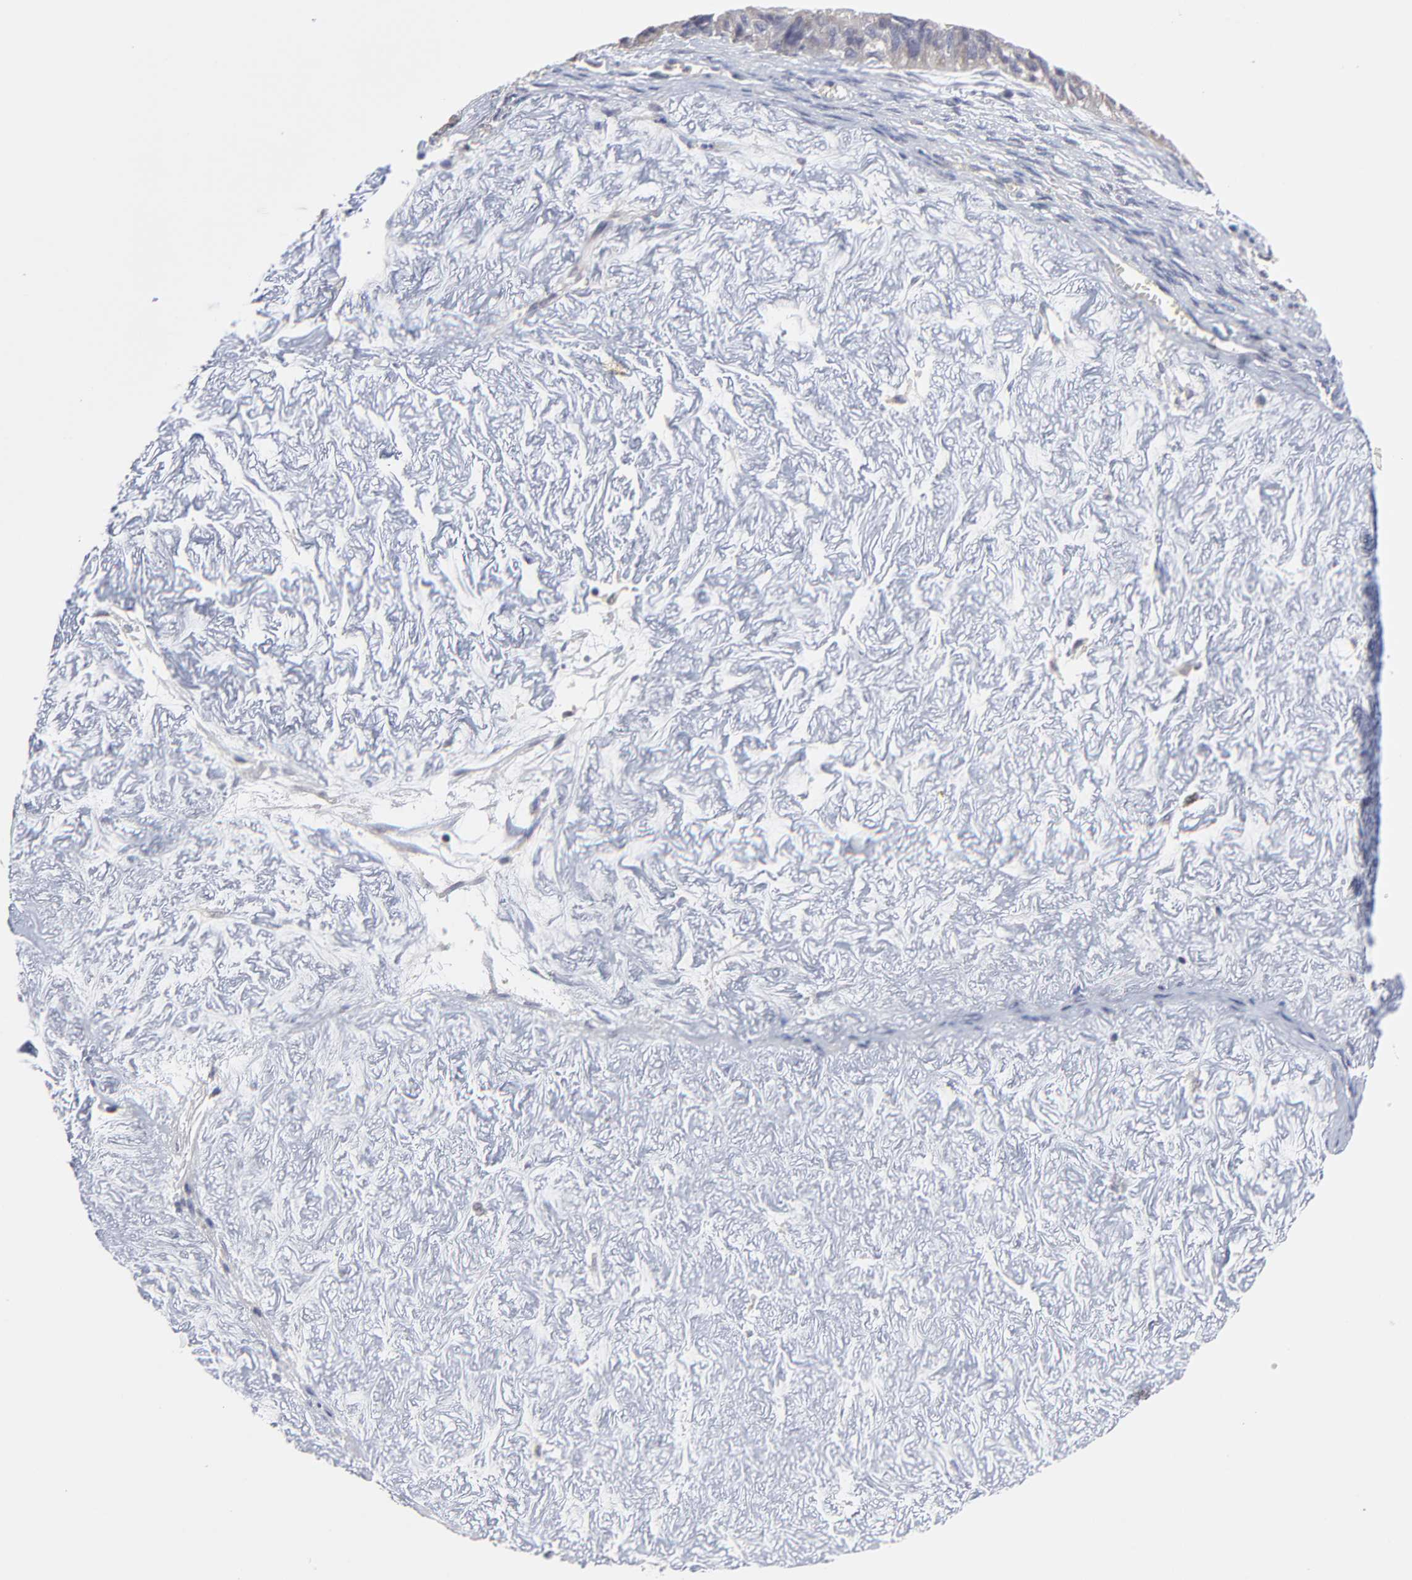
{"staining": {"intensity": "weak", "quantity": "<25%", "location": "cytoplasmic/membranous"}, "tissue": "ovarian cancer", "cell_type": "Tumor cells", "image_type": "cancer", "snomed": [{"axis": "morphology", "description": "Carcinoma, endometroid"}, {"axis": "topography", "description": "Ovary"}], "caption": "Protein analysis of ovarian endometroid carcinoma exhibits no significant staining in tumor cells.", "gene": "ZNF157", "patient": {"sex": "female", "age": 85}}